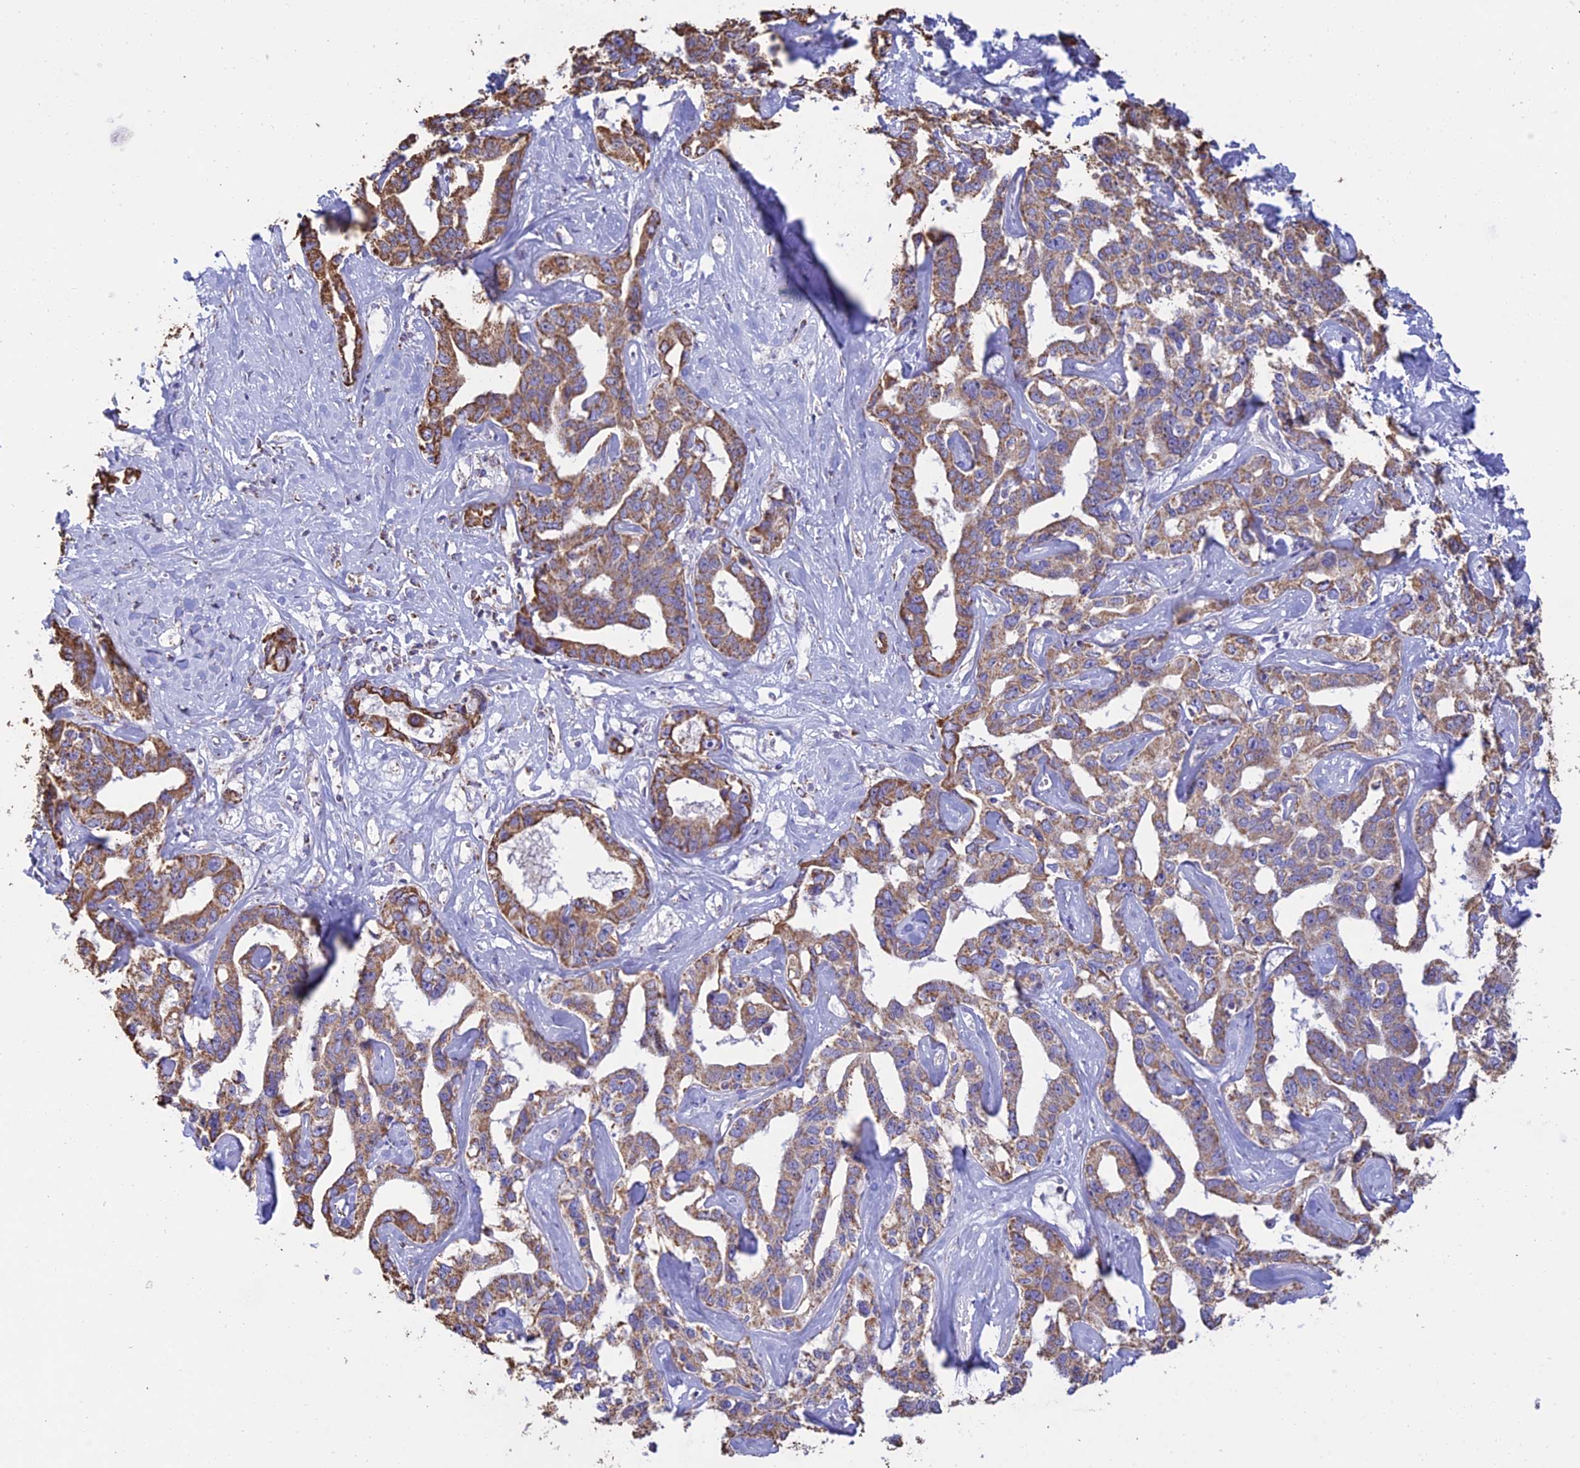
{"staining": {"intensity": "moderate", "quantity": ">75%", "location": "cytoplasmic/membranous"}, "tissue": "liver cancer", "cell_type": "Tumor cells", "image_type": "cancer", "snomed": [{"axis": "morphology", "description": "Cholangiocarcinoma"}, {"axis": "topography", "description": "Liver"}], "caption": "A micrograph of human cholangiocarcinoma (liver) stained for a protein displays moderate cytoplasmic/membranous brown staining in tumor cells.", "gene": "OR2W3", "patient": {"sex": "male", "age": 59}}